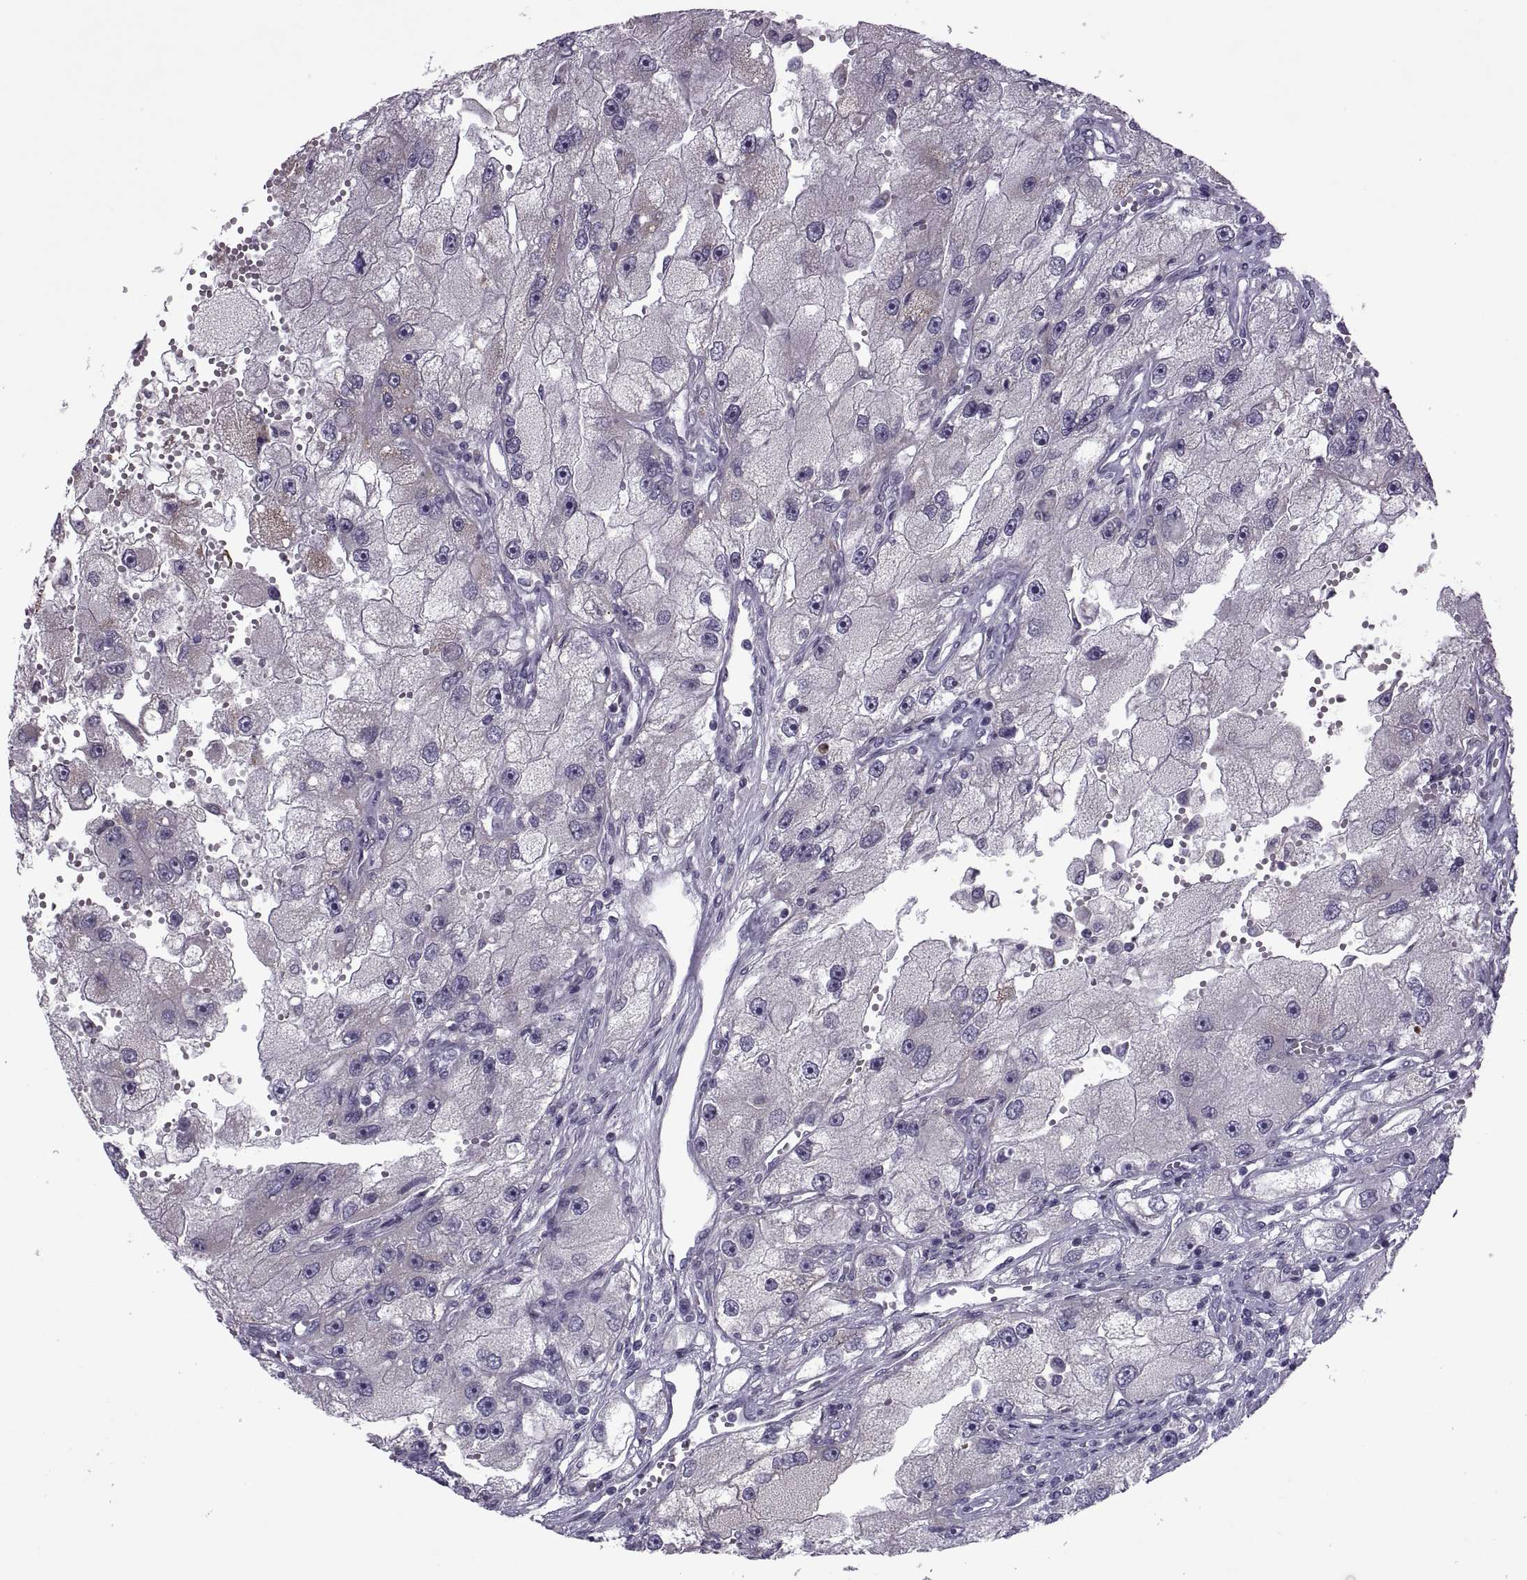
{"staining": {"intensity": "negative", "quantity": "none", "location": "none"}, "tissue": "renal cancer", "cell_type": "Tumor cells", "image_type": "cancer", "snomed": [{"axis": "morphology", "description": "Adenocarcinoma, NOS"}, {"axis": "topography", "description": "Kidney"}], "caption": "Immunohistochemical staining of human renal adenocarcinoma shows no significant staining in tumor cells.", "gene": "ODF3", "patient": {"sex": "male", "age": 63}}